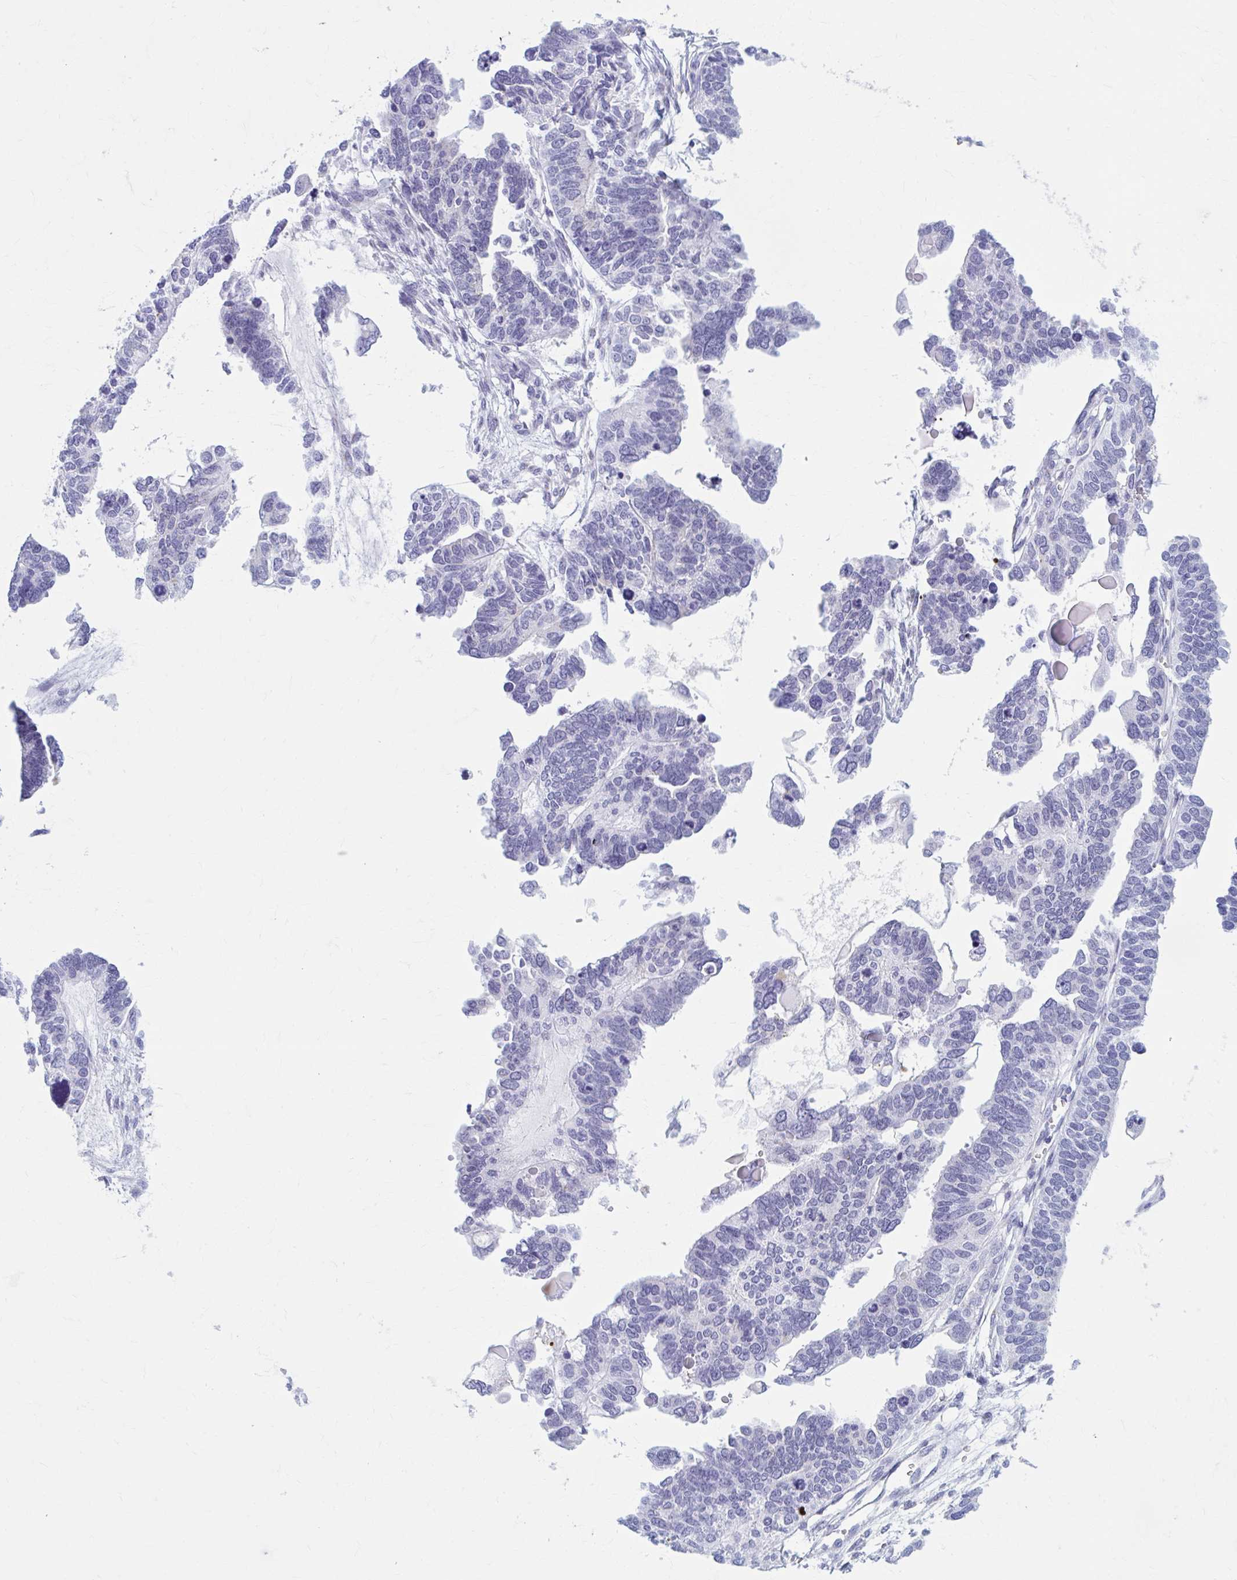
{"staining": {"intensity": "negative", "quantity": "none", "location": "none"}, "tissue": "ovarian cancer", "cell_type": "Tumor cells", "image_type": "cancer", "snomed": [{"axis": "morphology", "description": "Cystadenocarcinoma, serous, NOS"}, {"axis": "topography", "description": "Ovary"}], "caption": "Photomicrograph shows no protein staining in tumor cells of serous cystadenocarcinoma (ovarian) tissue. The staining is performed using DAB (3,3'-diaminobenzidine) brown chromogen with nuclei counter-stained in using hematoxylin.", "gene": "KCNE2", "patient": {"sex": "female", "age": 51}}